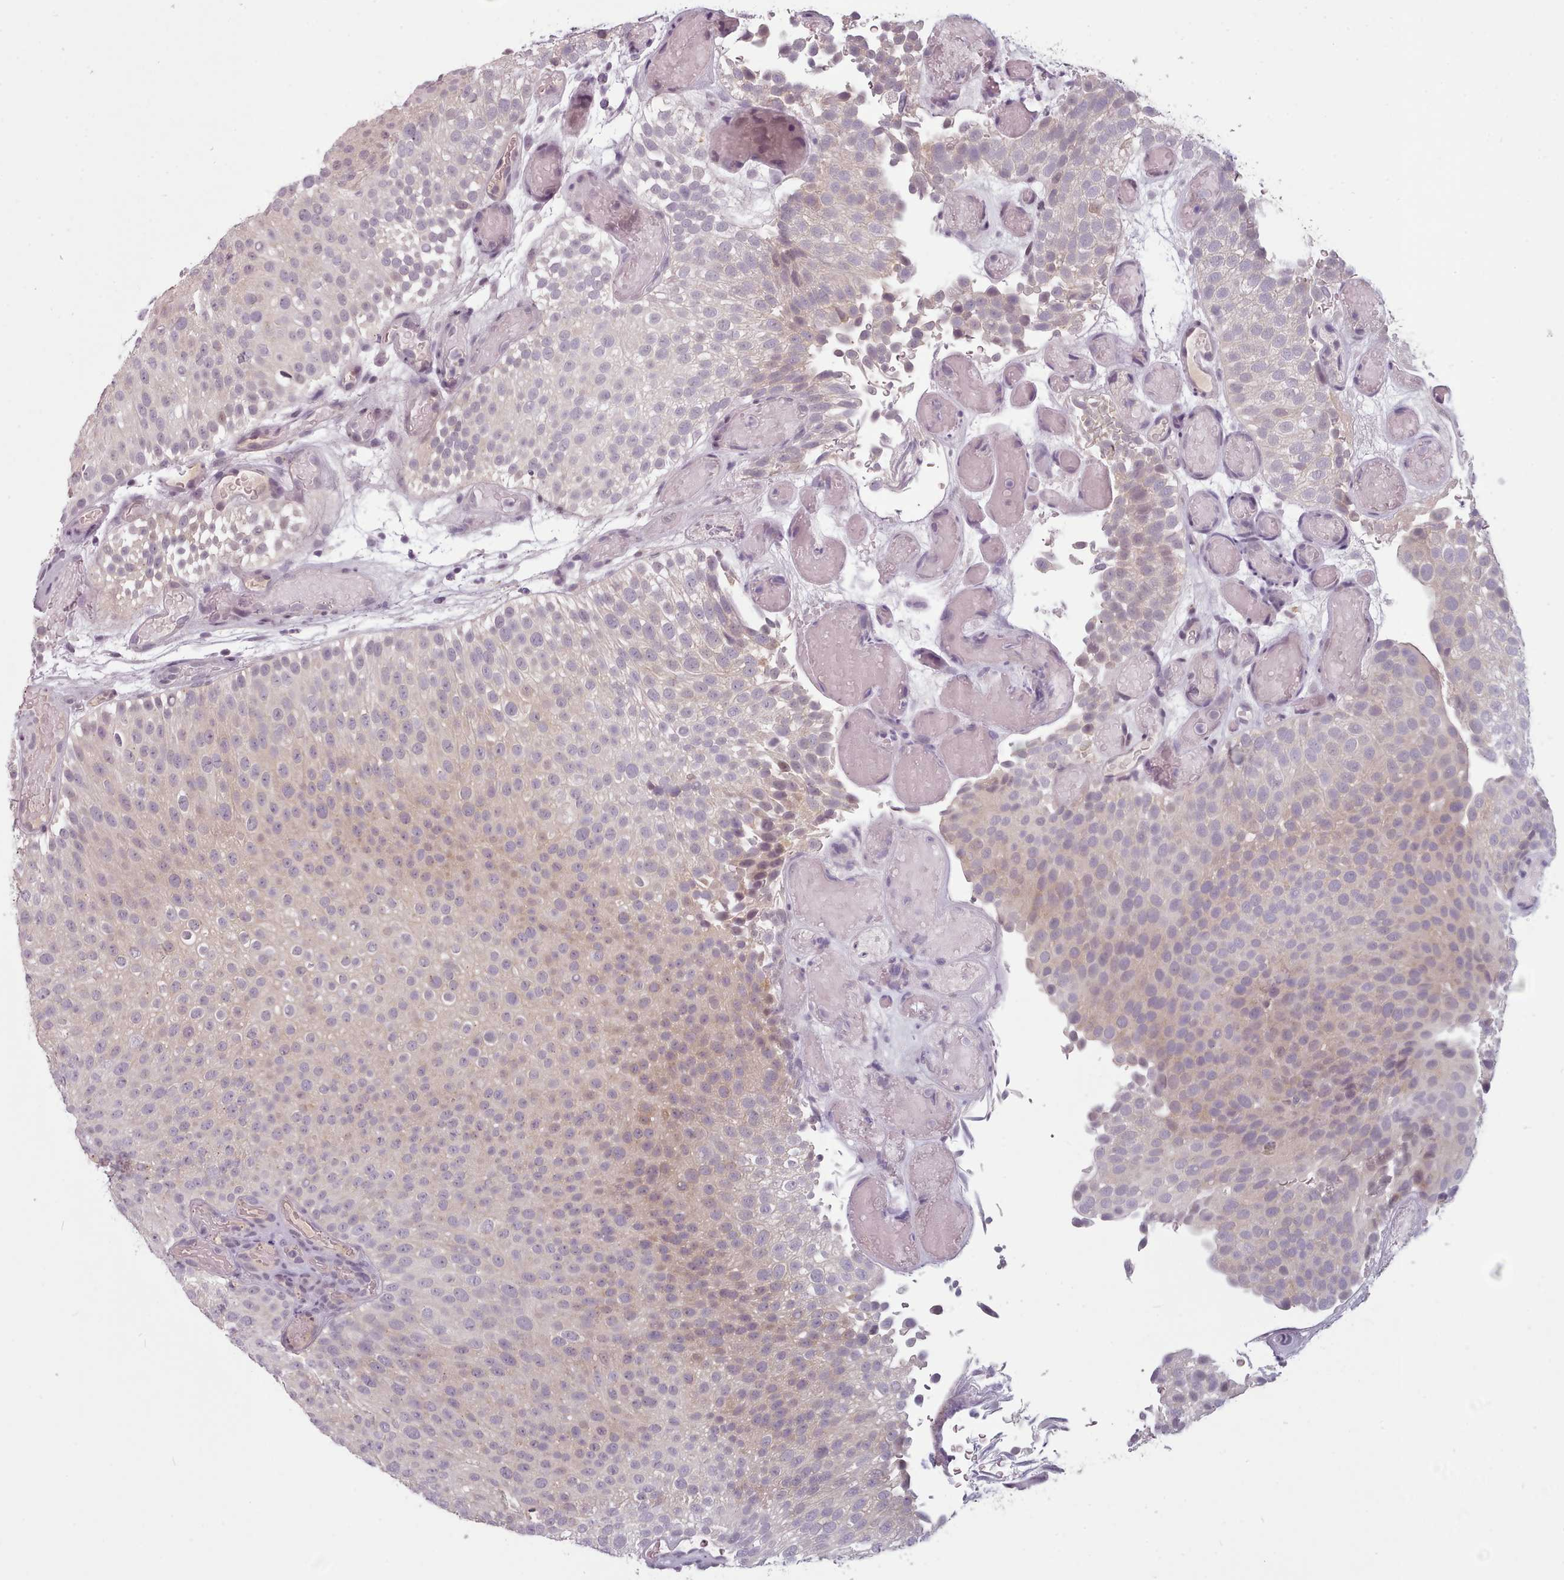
{"staining": {"intensity": "weak", "quantity": "<25%", "location": "cytoplasmic/membranous"}, "tissue": "urothelial cancer", "cell_type": "Tumor cells", "image_type": "cancer", "snomed": [{"axis": "morphology", "description": "Urothelial carcinoma, Low grade"}, {"axis": "topography", "description": "Urinary bladder"}], "caption": "Image shows no protein expression in tumor cells of urothelial cancer tissue. (Immunohistochemistry, brightfield microscopy, high magnification).", "gene": "PBX4", "patient": {"sex": "male", "age": 78}}